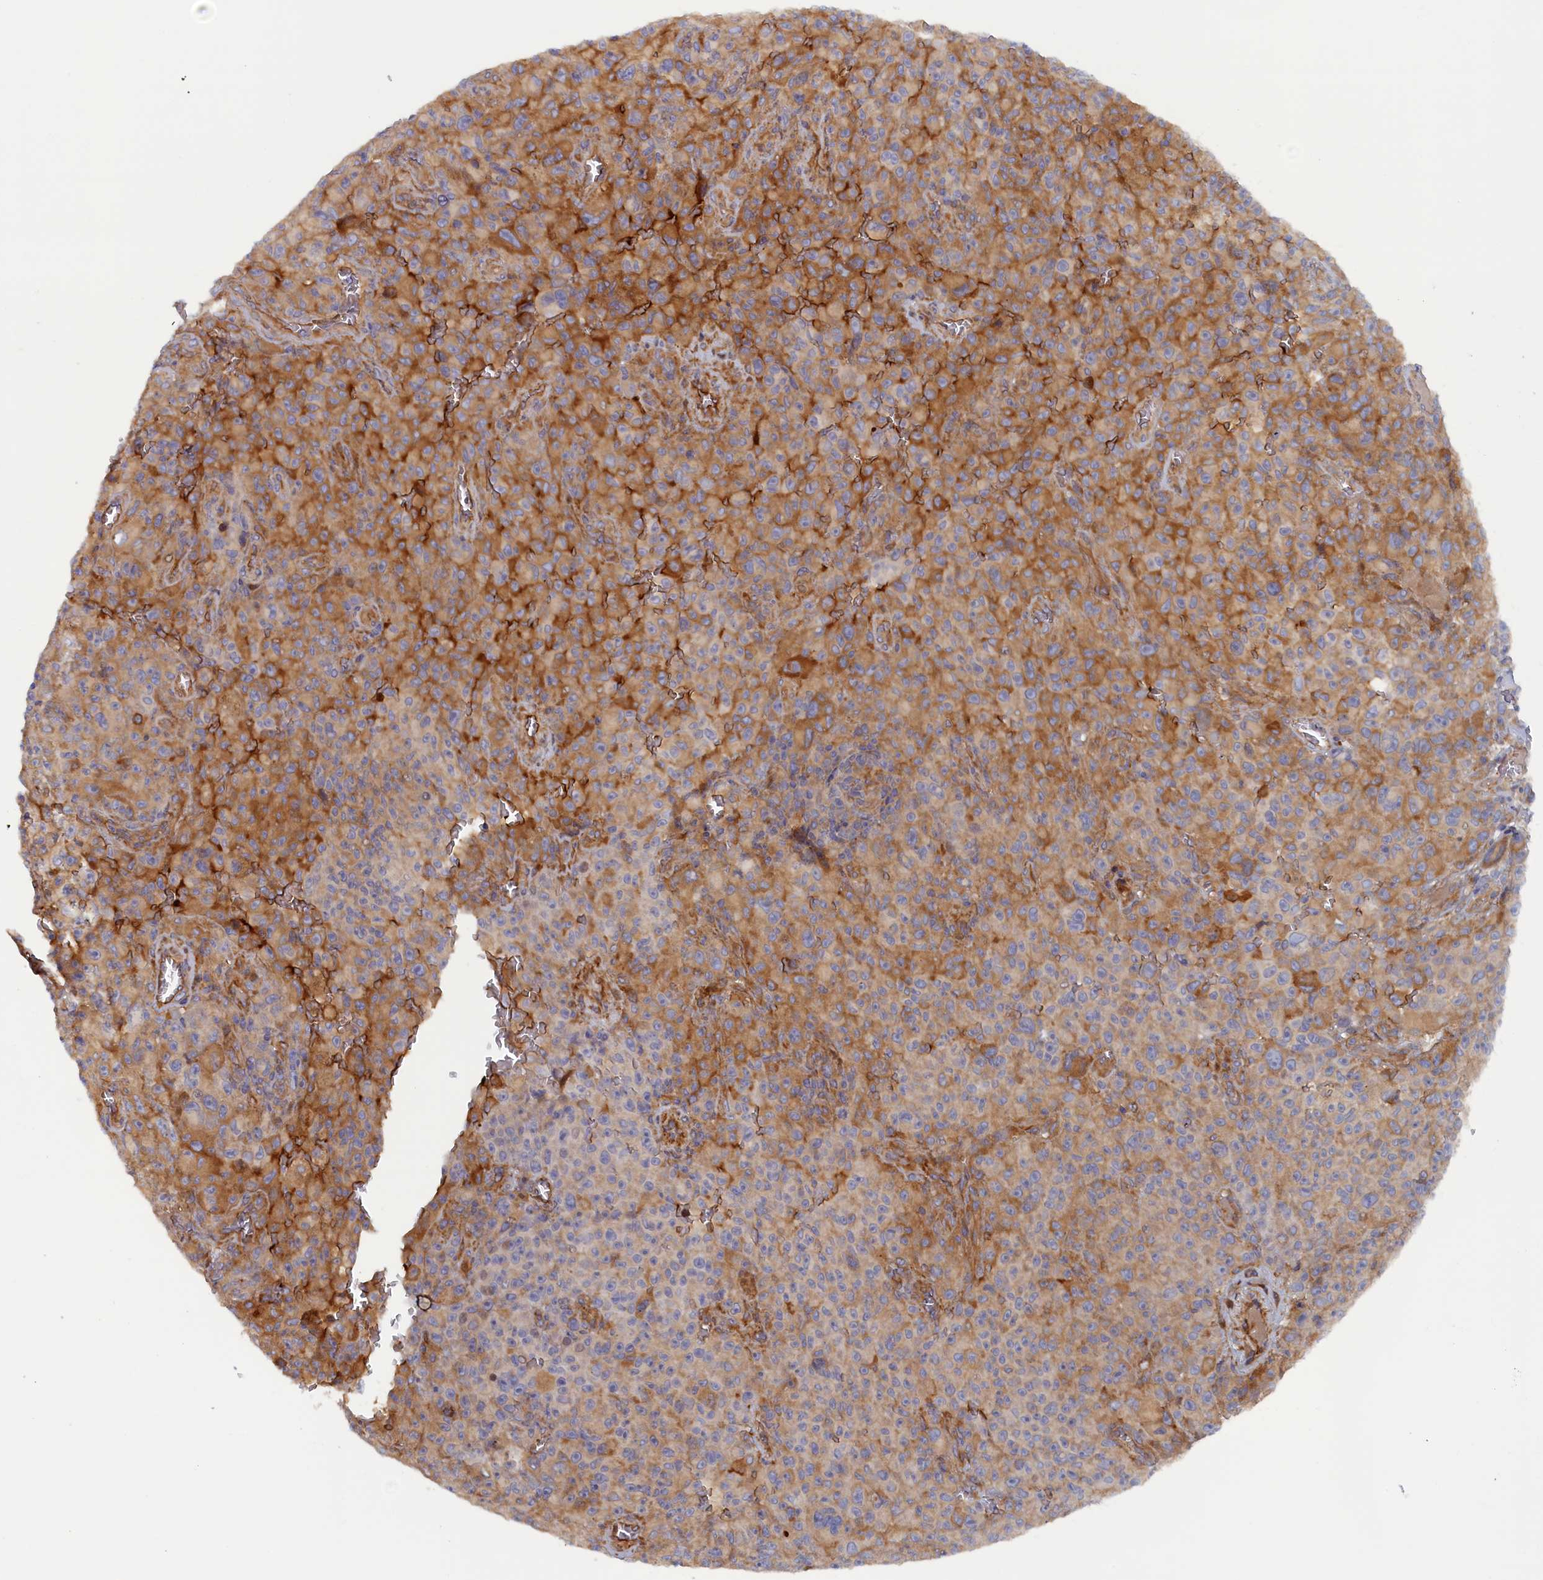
{"staining": {"intensity": "moderate", "quantity": "25%-75%", "location": "cytoplasmic/membranous"}, "tissue": "melanoma", "cell_type": "Tumor cells", "image_type": "cancer", "snomed": [{"axis": "morphology", "description": "Malignant melanoma, NOS"}, {"axis": "topography", "description": "Skin"}], "caption": "Malignant melanoma stained with a brown dye displays moderate cytoplasmic/membranous positive positivity in approximately 25%-75% of tumor cells.", "gene": "TMEM196", "patient": {"sex": "female", "age": 82}}